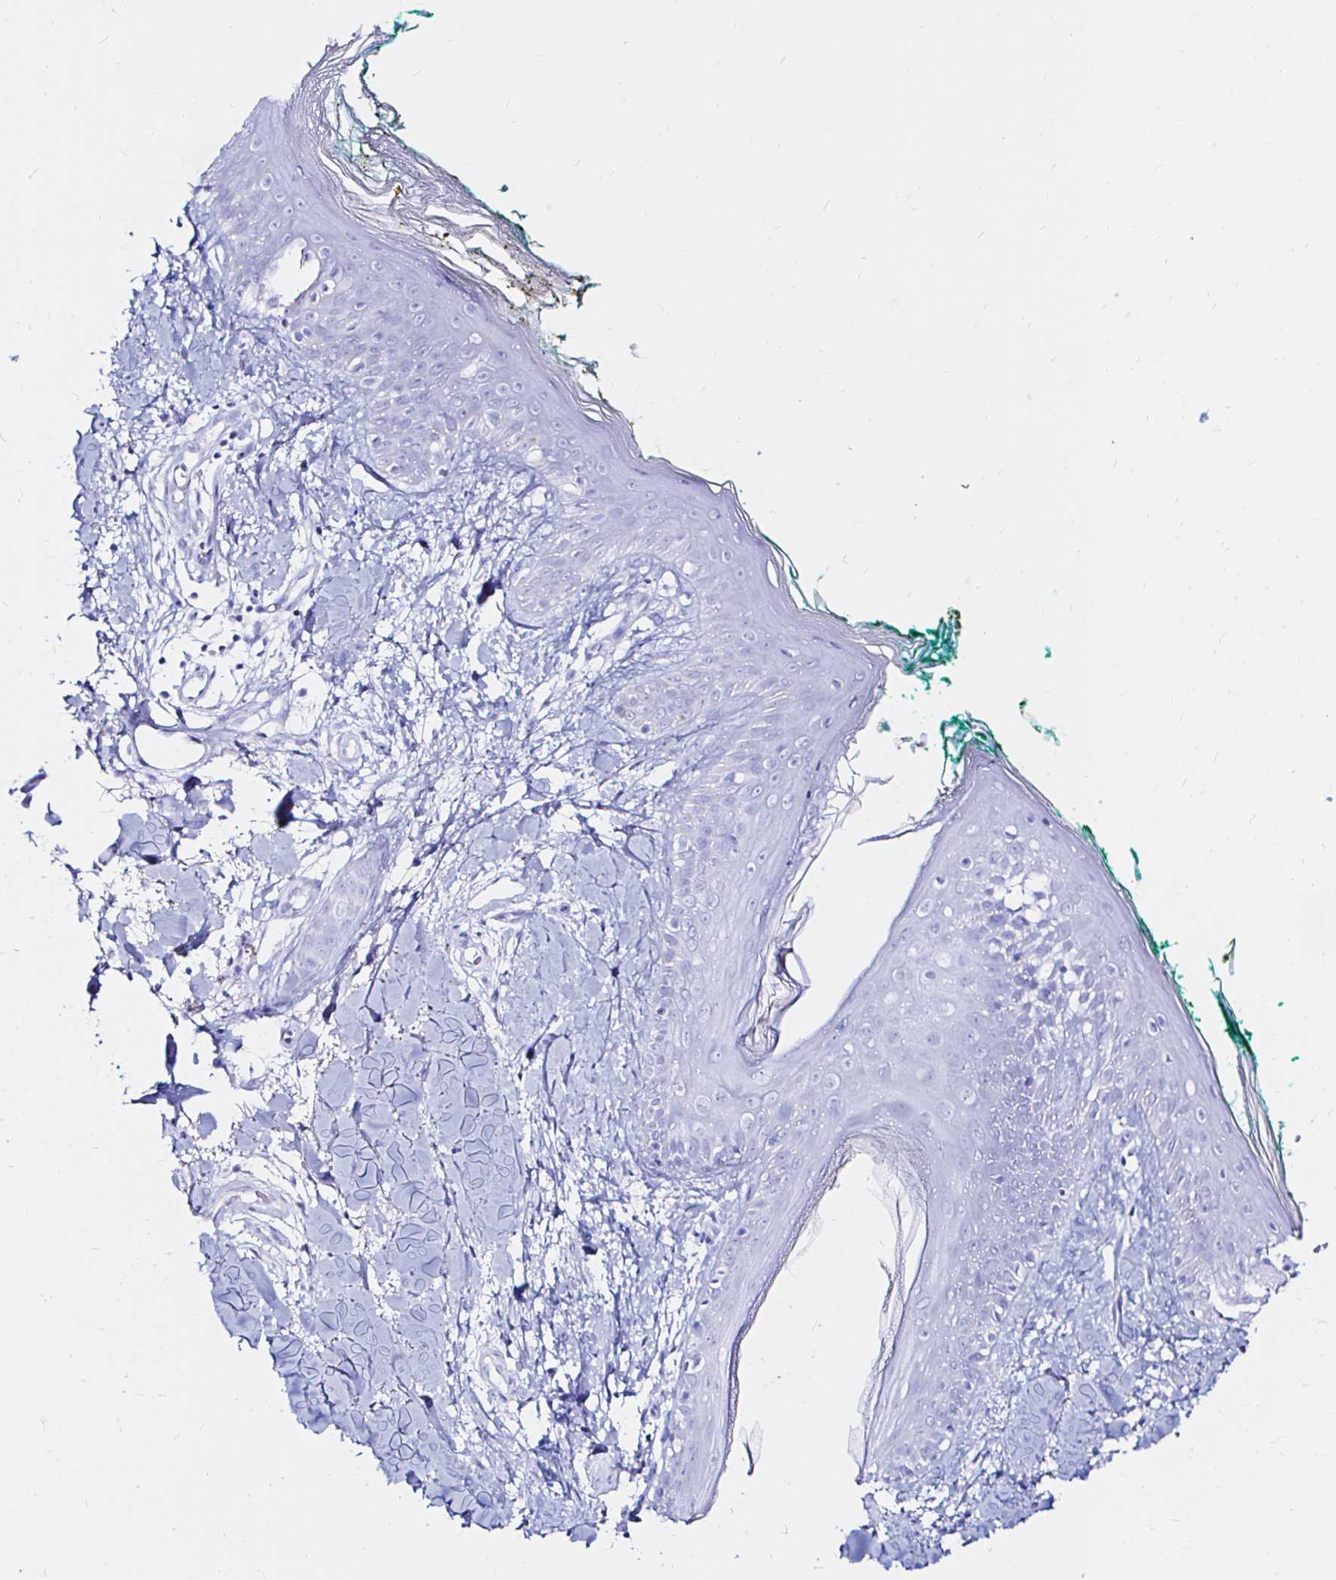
{"staining": {"intensity": "negative", "quantity": "none", "location": "none"}, "tissue": "skin", "cell_type": "Fibroblasts", "image_type": "normal", "snomed": [{"axis": "morphology", "description": "Normal tissue, NOS"}, {"axis": "topography", "description": "Skin"}], "caption": "Immunohistochemical staining of unremarkable human skin exhibits no significant staining in fibroblasts. (Immunohistochemistry, brightfield microscopy, high magnification).", "gene": "ZNF432", "patient": {"sex": "female", "age": 34}}